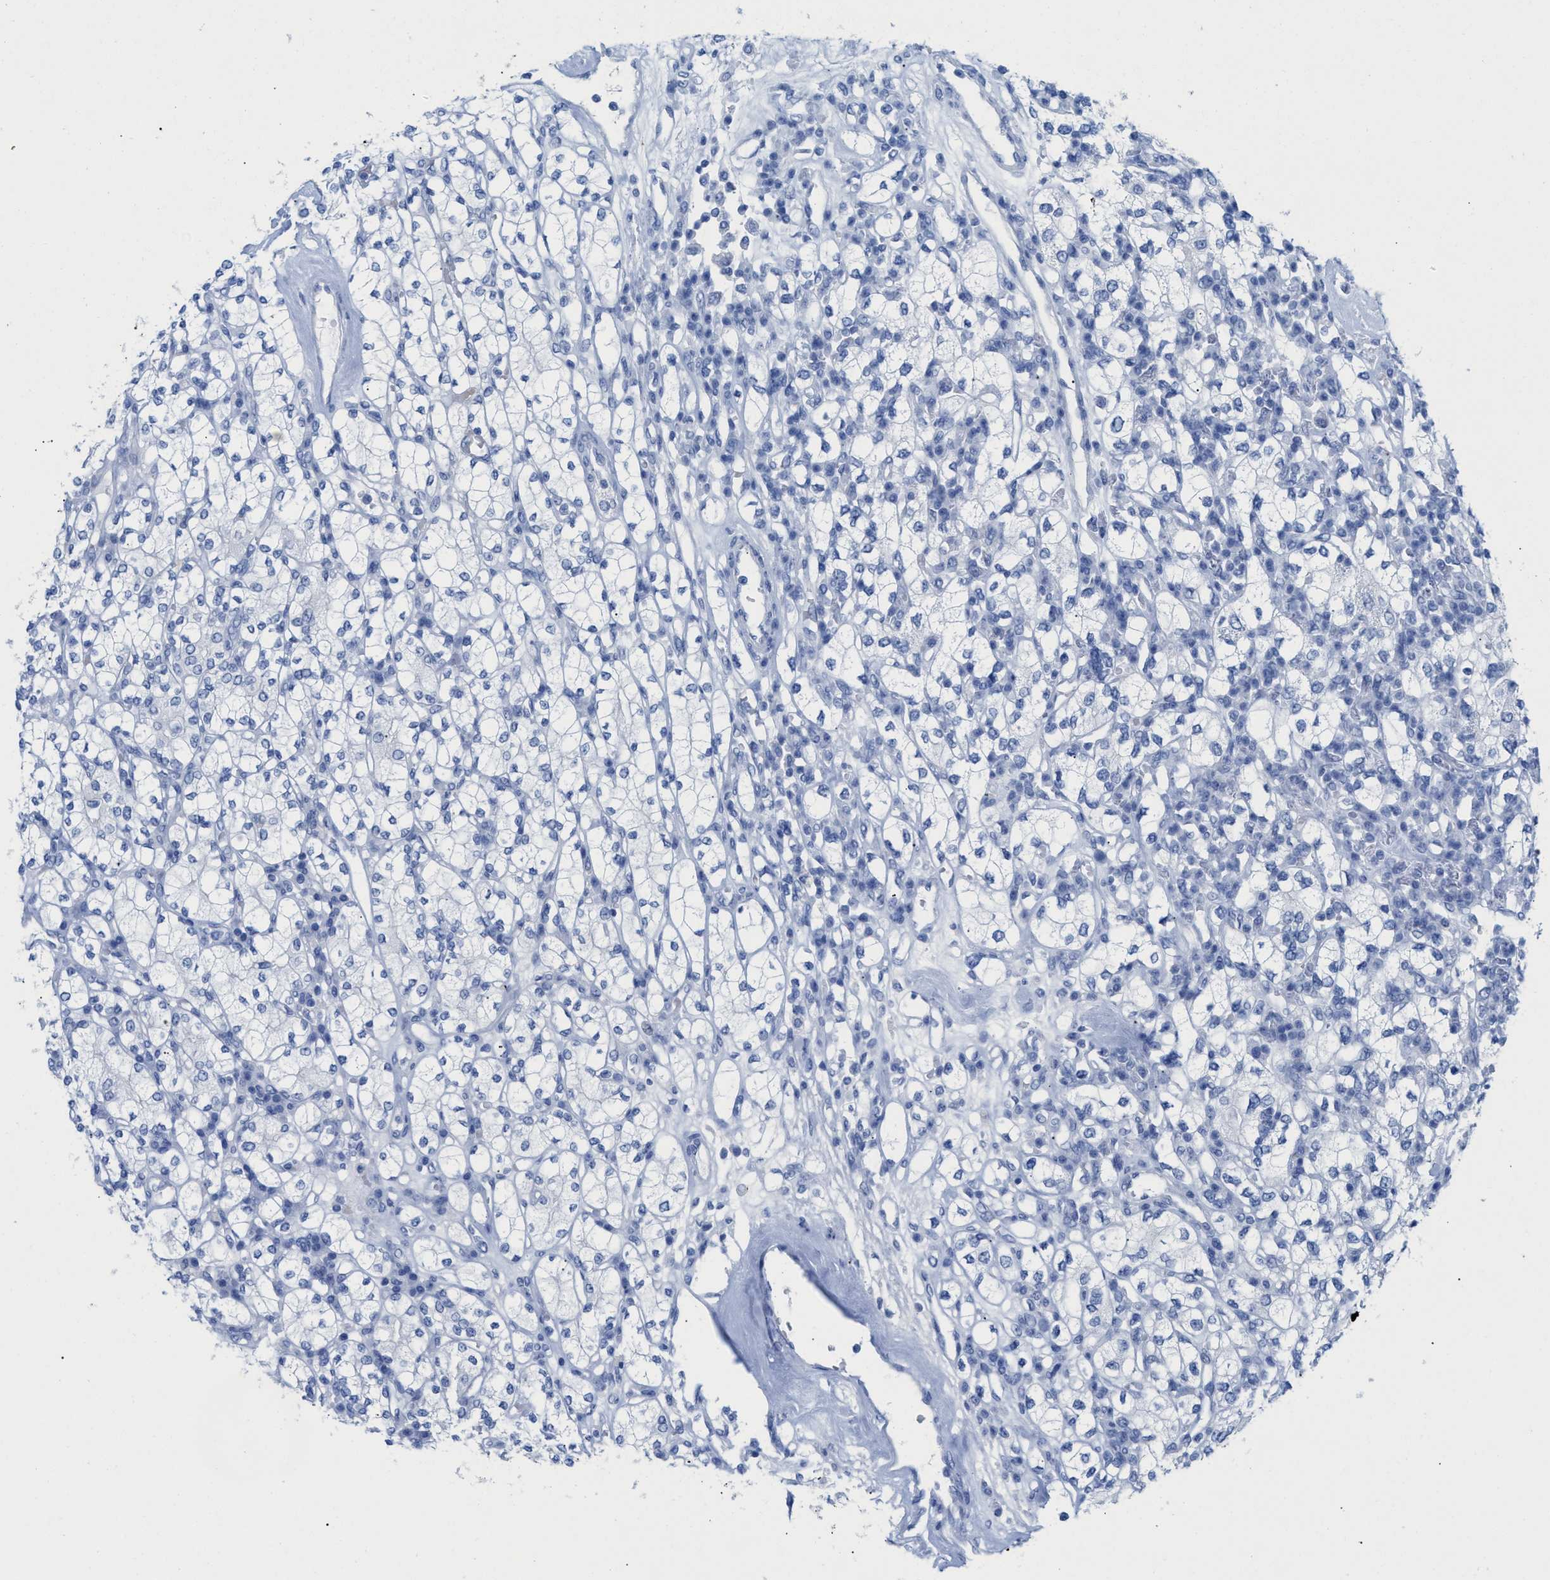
{"staining": {"intensity": "negative", "quantity": "none", "location": "none"}, "tissue": "renal cancer", "cell_type": "Tumor cells", "image_type": "cancer", "snomed": [{"axis": "morphology", "description": "Adenocarcinoma, NOS"}, {"axis": "topography", "description": "Kidney"}], "caption": "High magnification brightfield microscopy of renal adenocarcinoma stained with DAB (brown) and counterstained with hematoxylin (blue): tumor cells show no significant expression.", "gene": "ANKFN1", "patient": {"sex": "male", "age": 77}}